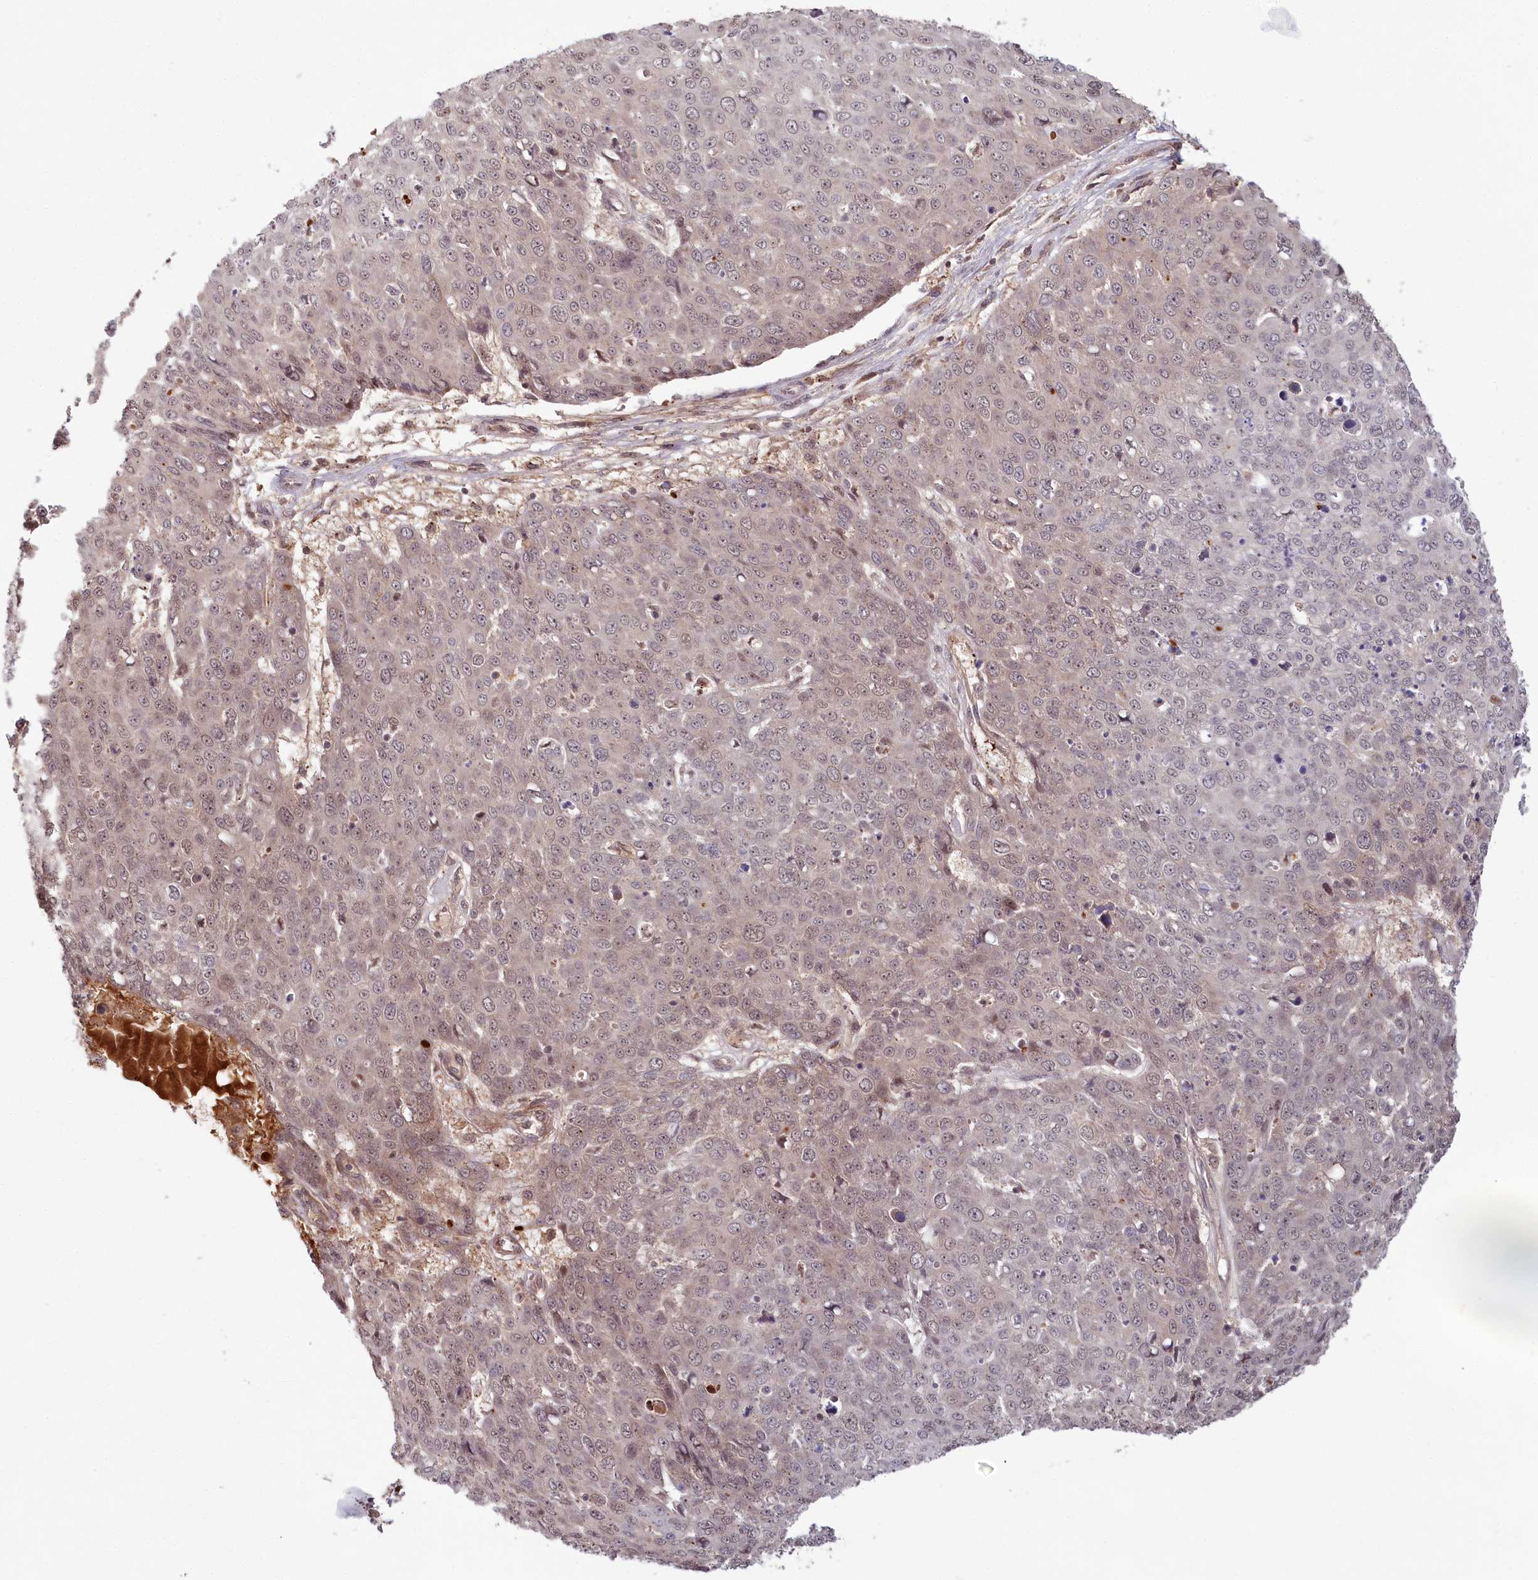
{"staining": {"intensity": "weak", "quantity": "25%-75%", "location": "nuclear"}, "tissue": "skin cancer", "cell_type": "Tumor cells", "image_type": "cancer", "snomed": [{"axis": "morphology", "description": "Squamous cell carcinoma, NOS"}, {"axis": "topography", "description": "Skin"}], "caption": "IHC (DAB (3,3'-diaminobenzidine)) staining of skin cancer (squamous cell carcinoma) demonstrates weak nuclear protein expression in about 25%-75% of tumor cells.", "gene": "WAPL", "patient": {"sex": "male", "age": 71}}